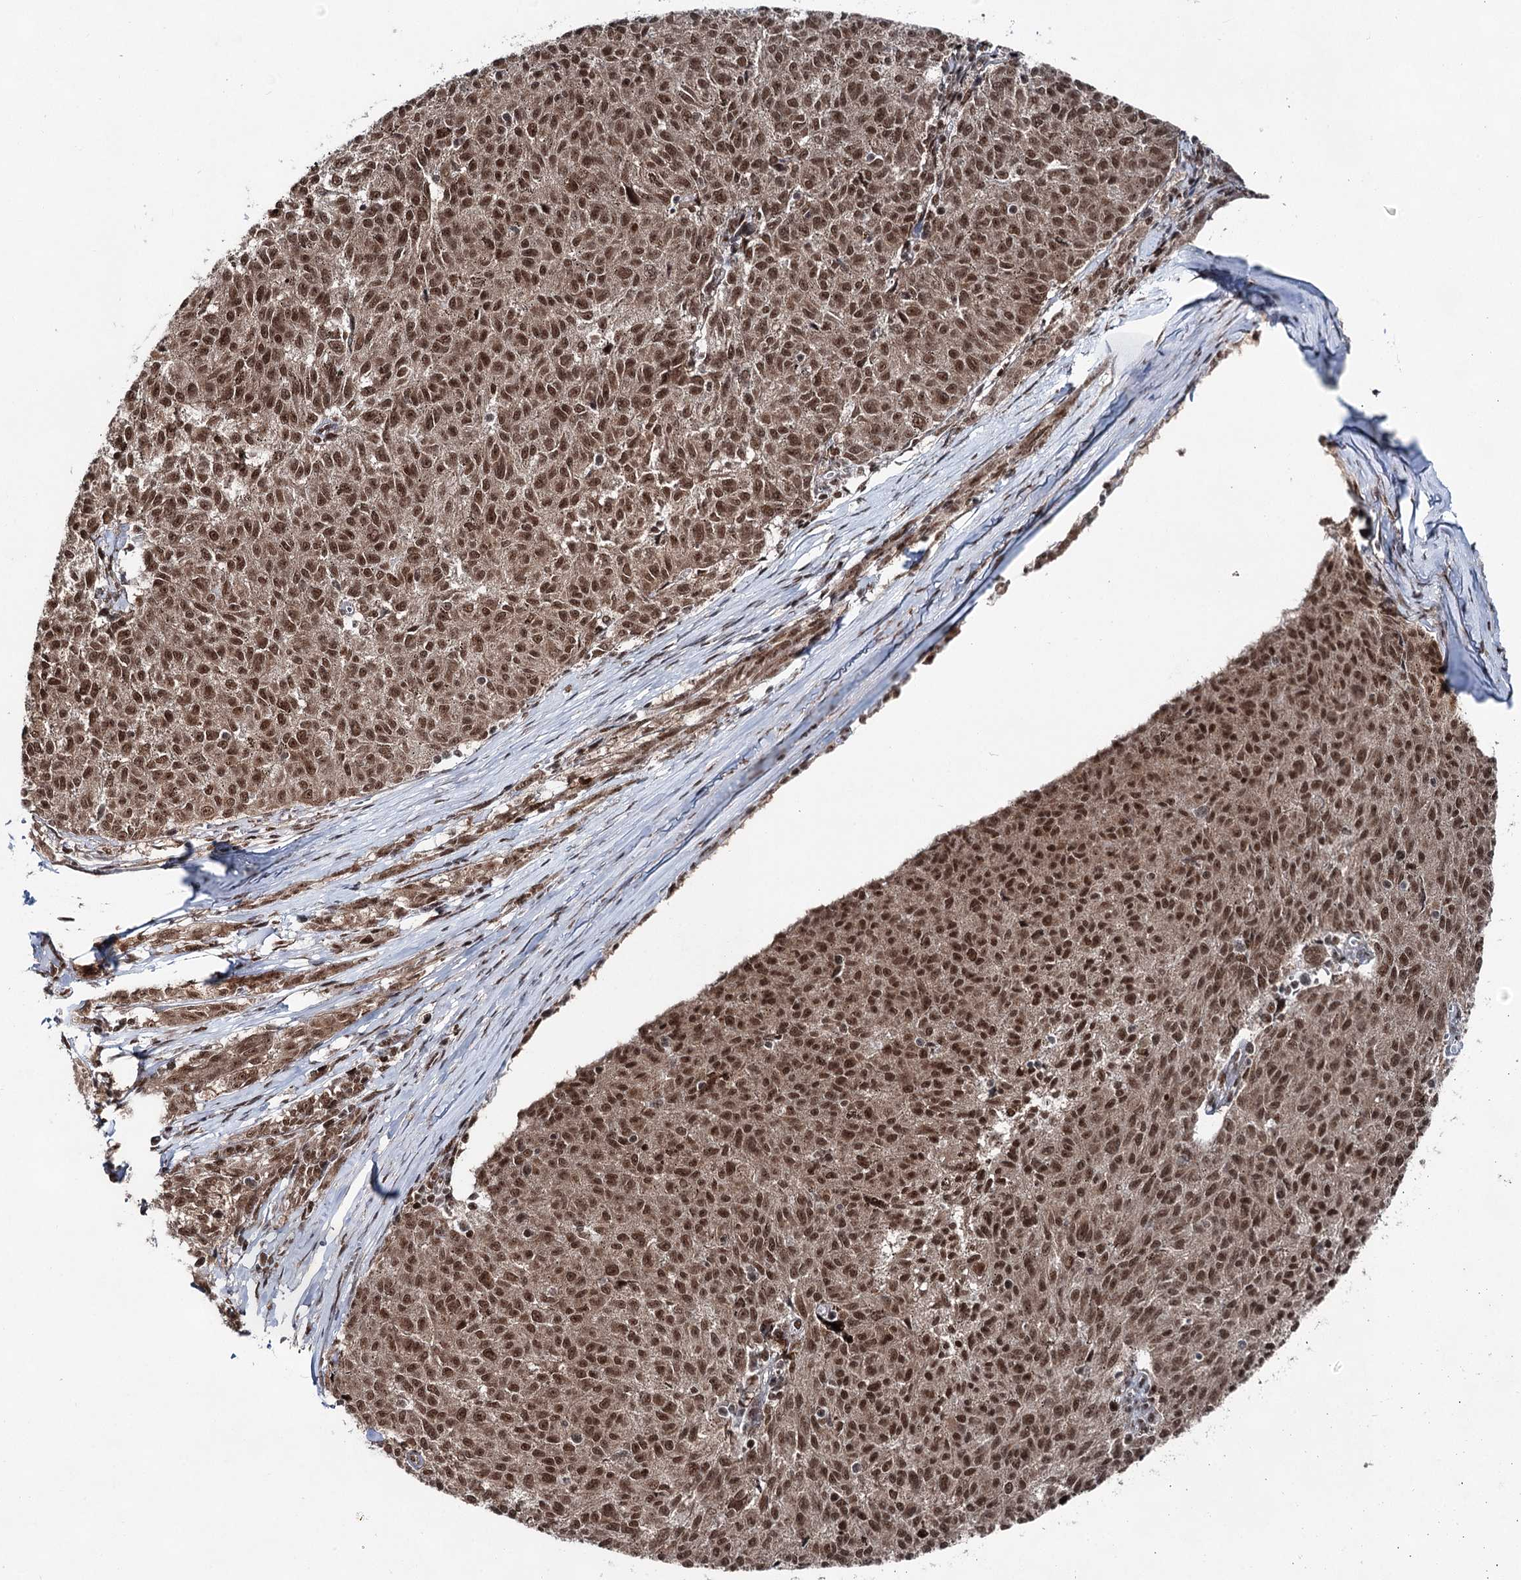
{"staining": {"intensity": "strong", "quantity": ">75%", "location": "nuclear"}, "tissue": "melanoma", "cell_type": "Tumor cells", "image_type": "cancer", "snomed": [{"axis": "morphology", "description": "Malignant melanoma, NOS"}, {"axis": "topography", "description": "Skin"}], "caption": "The histopathology image reveals a brown stain indicating the presence of a protein in the nuclear of tumor cells in melanoma.", "gene": "ZCCHC8", "patient": {"sex": "female", "age": 72}}